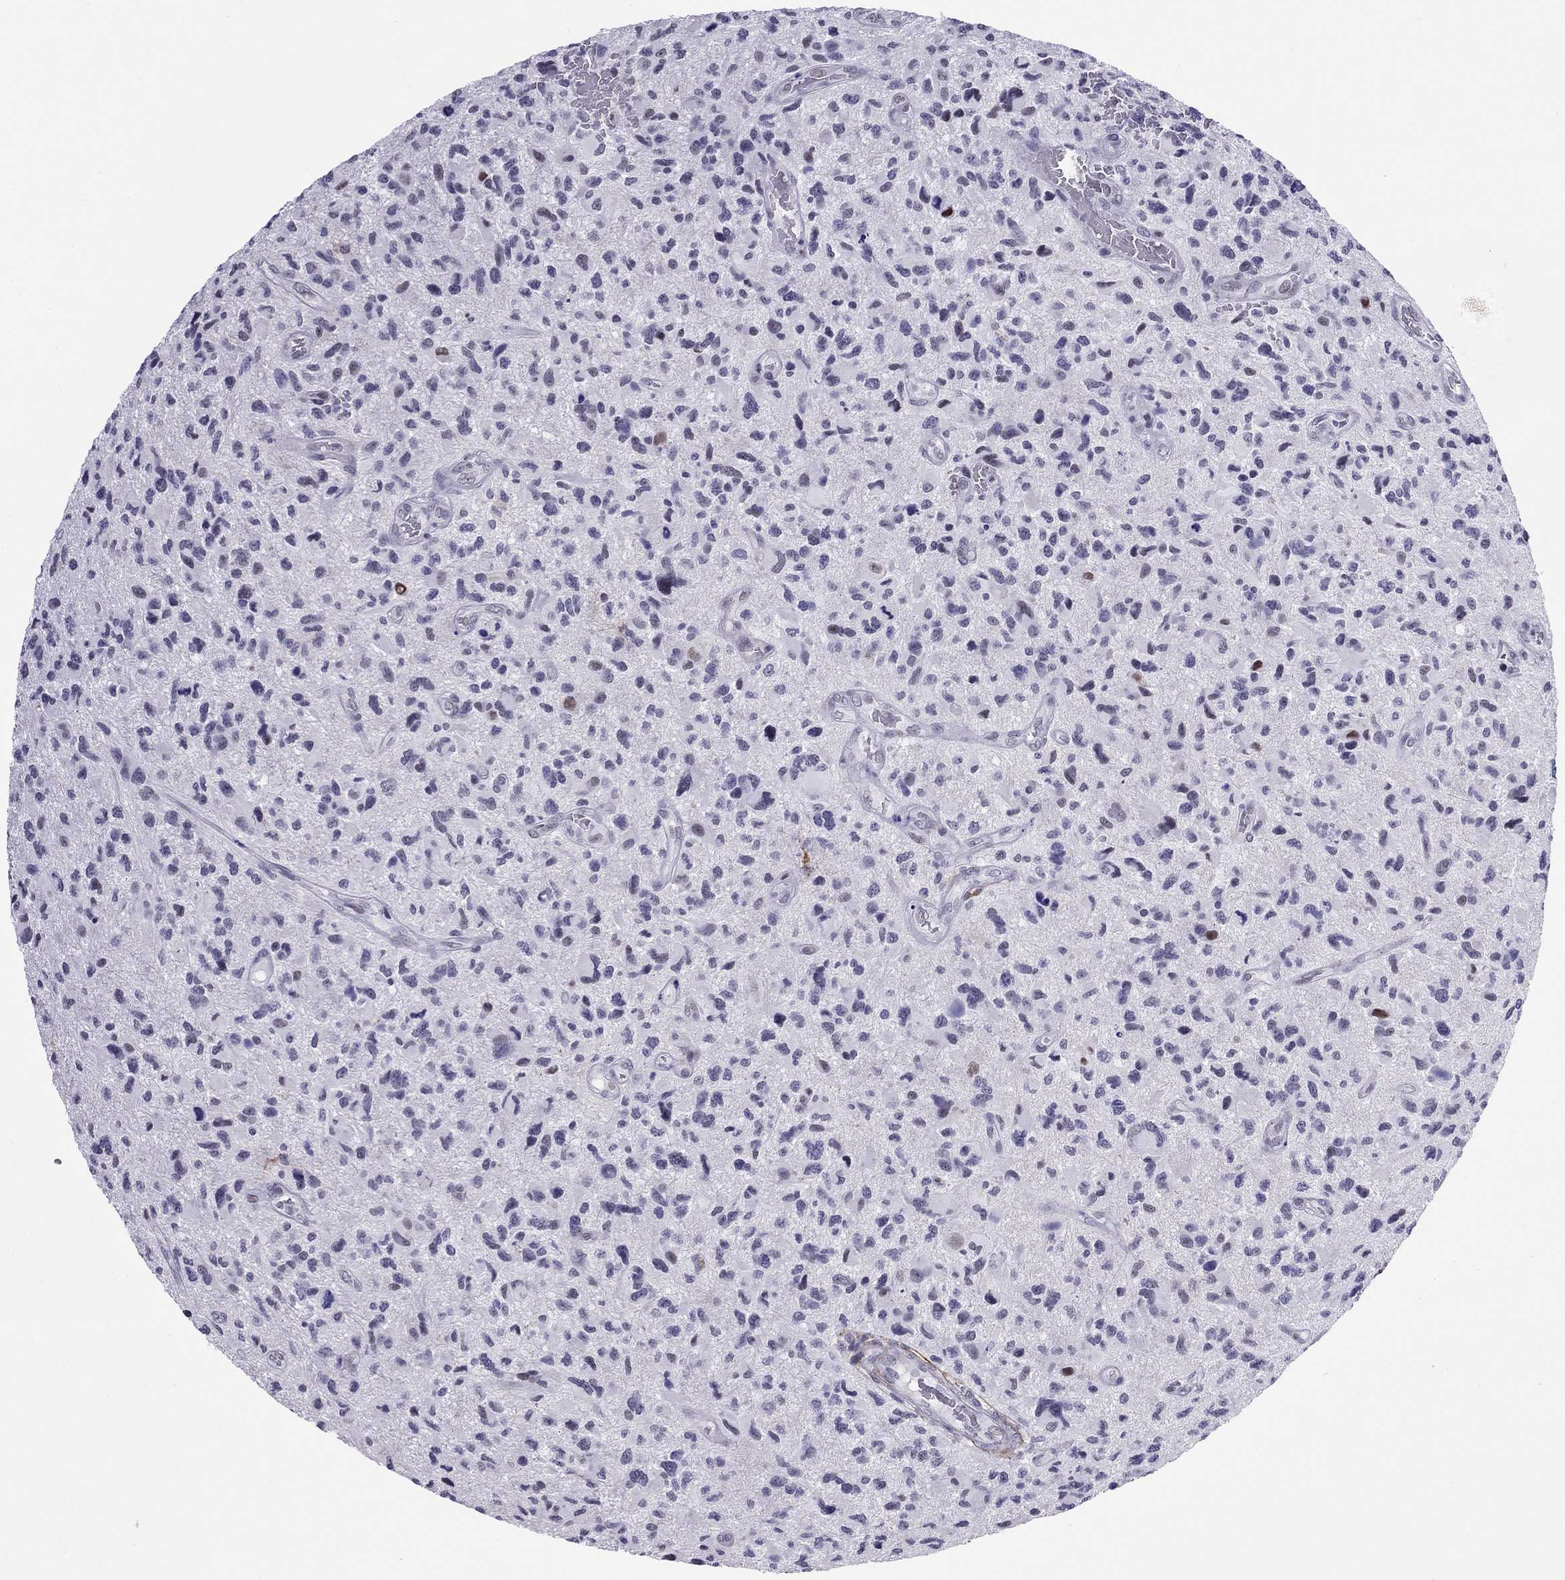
{"staining": {"intensity": "negative", "quantity": "none", "location": "none"}, "tissue": "glioma", "cell_type": "Tumor cells", "image_type": "cancer", "snomed": [{"axis": "morphology", "description": "Glioma, malignant, NOS"}, {"axis": "morphology", "description": "Glioma, malignant, High grade"}, {"axis": "topography", "description": "Brain"}], "caption": "Glioma stained for a protein using immunohistochemistry (IHC) reveals no expression tumor cells.", "gene": "ZNF646", "patient": {"sex": "female", "age": 71}}